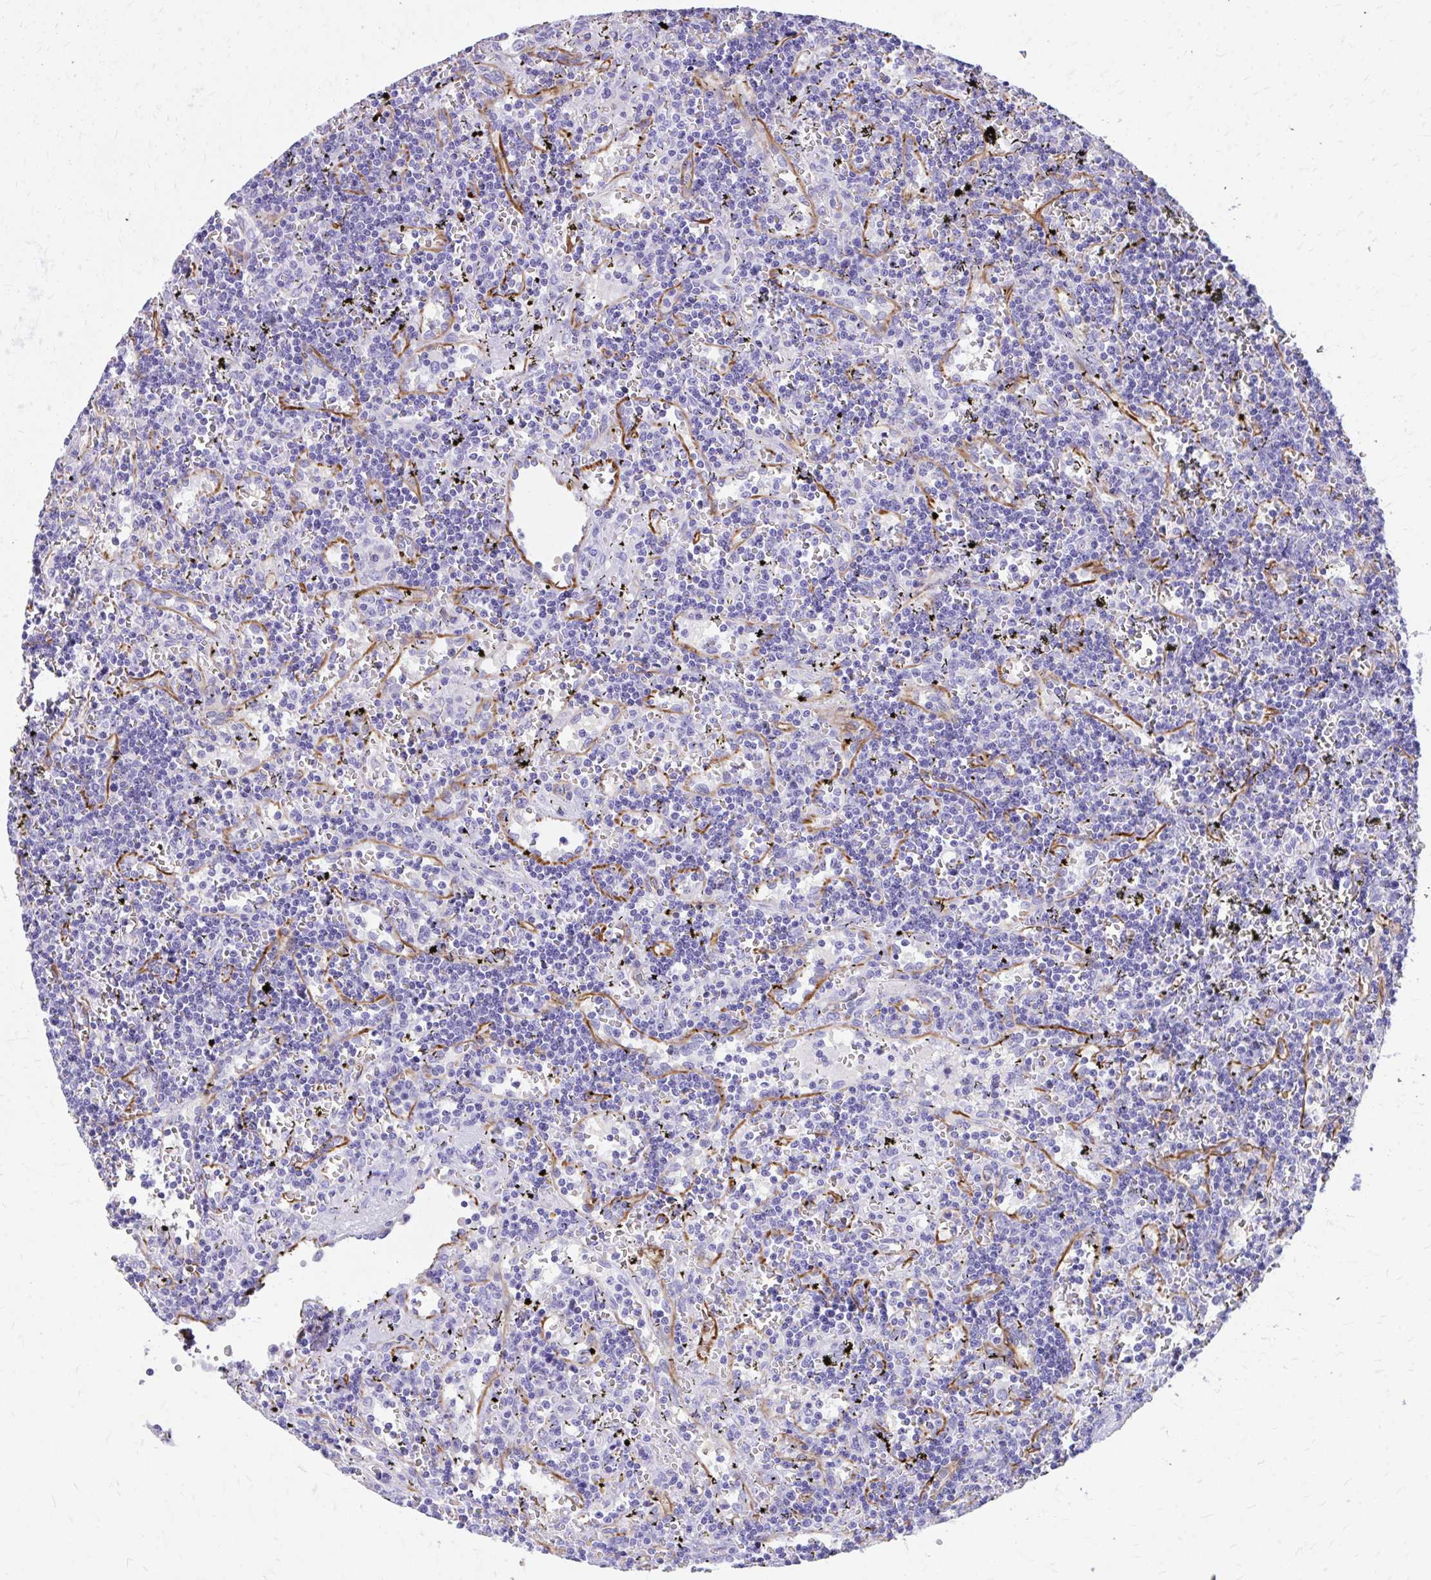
{"staining": {"intensity": "negative", "quantity": "none", "location": "none"}, "tissue": "lymphoma", "cell_type": "Tumor cells", "image_type": "cancer", "snomed": [{"axis": "morphology", "description": "Malignant lymphoma, non-Hodgkin's type, Low grade"}, {"axis": "topography", "description": "Spleen"}], "caption": "This is a photomicrograph of IHC staining of lymphoma, which shows no positivity in tumor cells.", "gene": "ZNF699", "patient": {"sex": "male", "age": 60}}